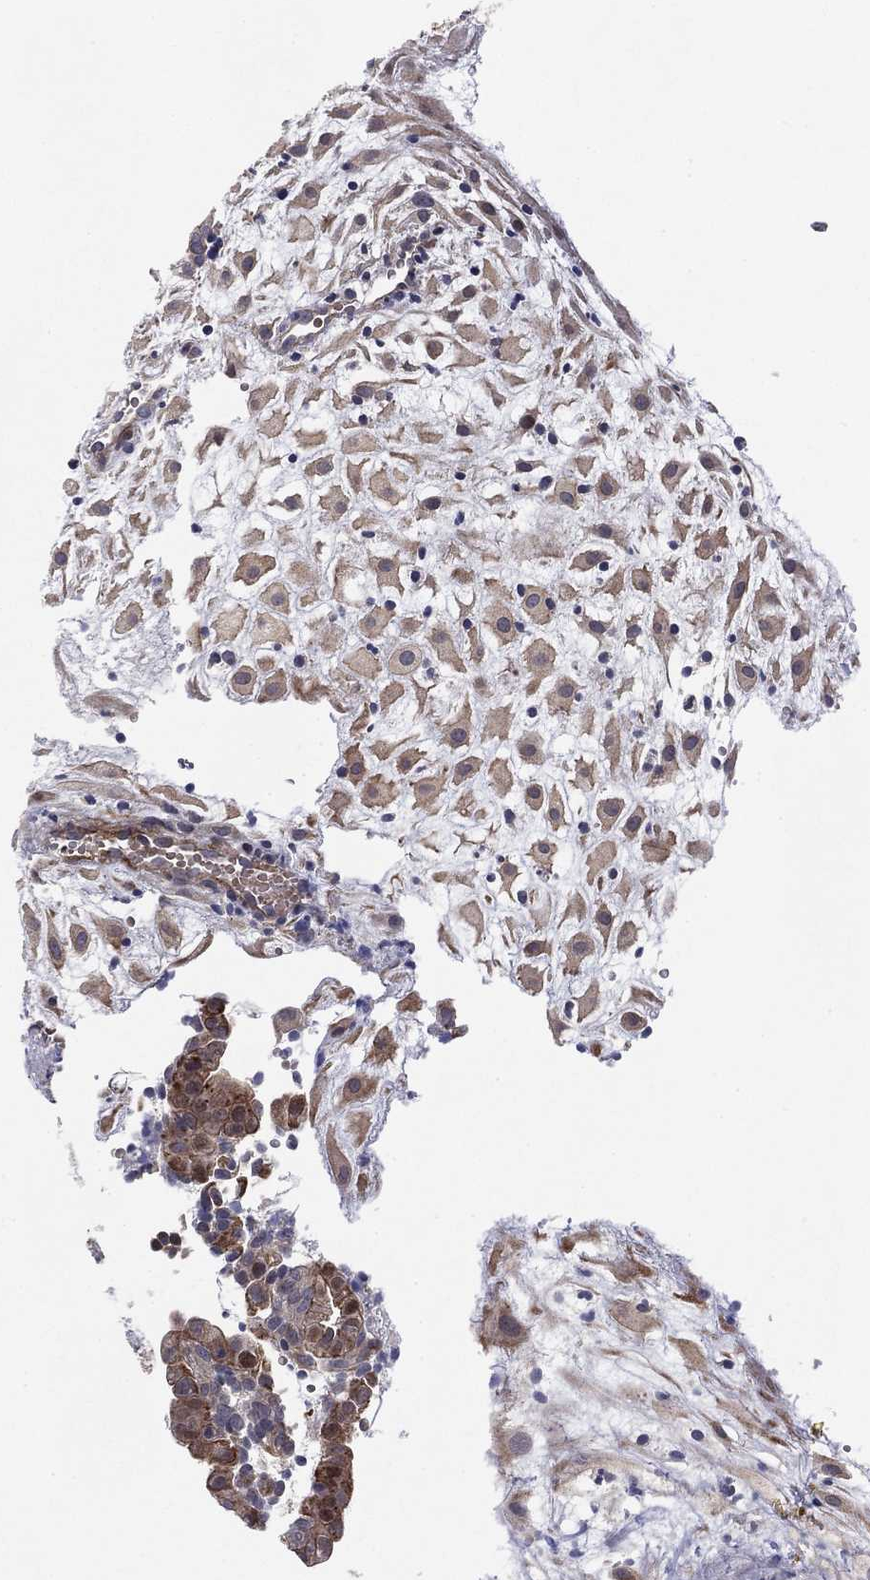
{"staining": {"intensity": "weak", "quantity": ">75%", "location": "cytoplasmic/membranous"}, "tissue": "placenta", "cell_type": "Decidual cells", "image_type": "normal", "snomed": [{"axis": "morphology", "description": "Normal tissue, NOS"}, {"axis": "topography", "description": "Placenta"}], "caption": "Unremarkable placenta was stained to show a protein in brown. There is low levels of weak cytoplasmic/membranous positivity in approximately >75% of decidual cells. The staining was performed using DAB to visualize the protein expression in brown, while the nuclei were stained in blue with hematoxylin (Magnification: 20x).", "gene": "BCL11A", "patient": {"sex": "female", "age": 24}}